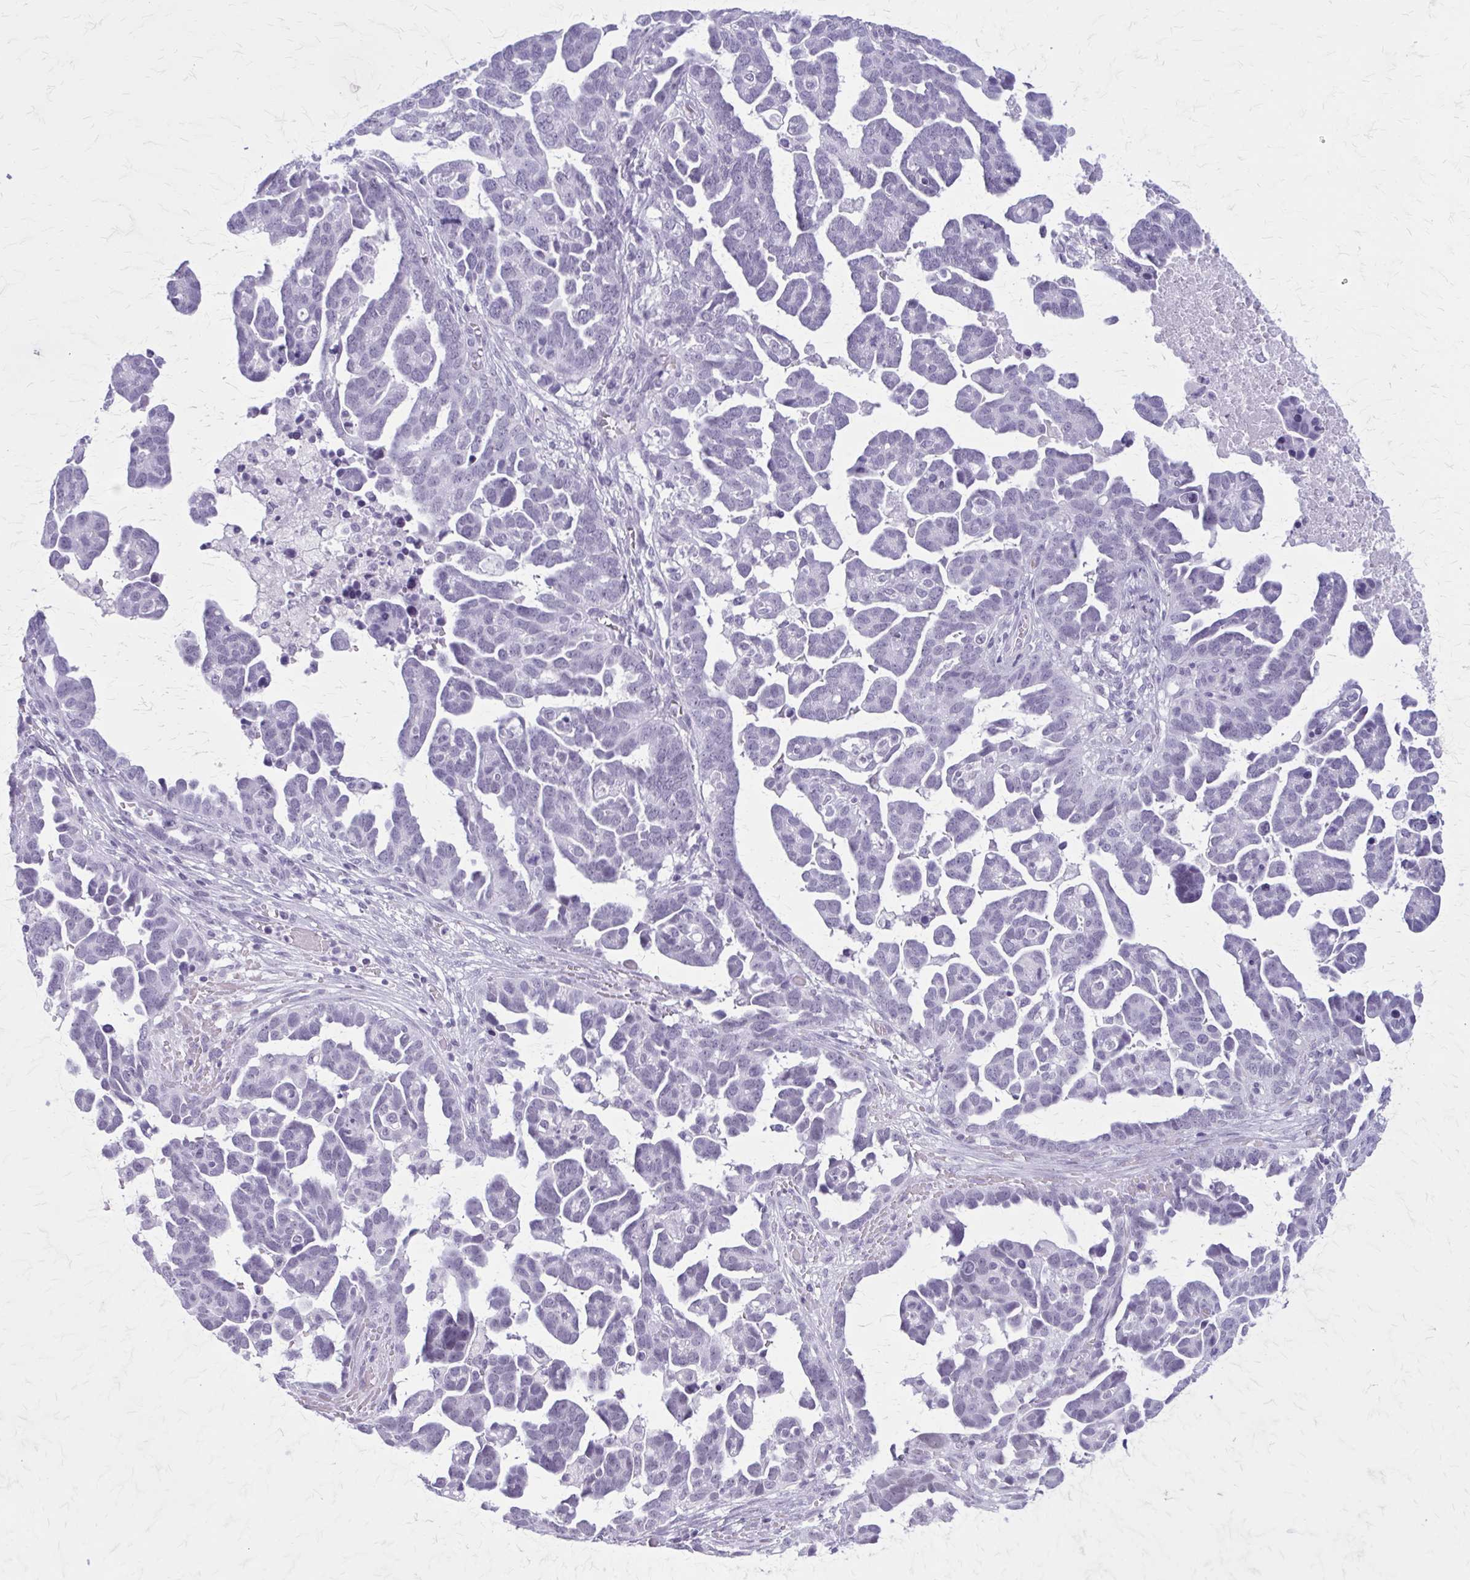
{"staining": {"intensity": "negative", "quantity": "none", "location": "none"}, "tissue": "ovarian cancer", "cell_type": "Tumor cells", "image_type": "cancer", "snomed": [{"axis": "morphology", "description": "Cystadenocarcinoma, serous, NOS"}, {"axis": "topography", "description": "Ovary"}], "caption": "Tumor cells show no significant protein positivity in ovarian serous cystadenocarcinoma.", "gene": "GAD1", "patient": {"sex": "female", "age": 54}}